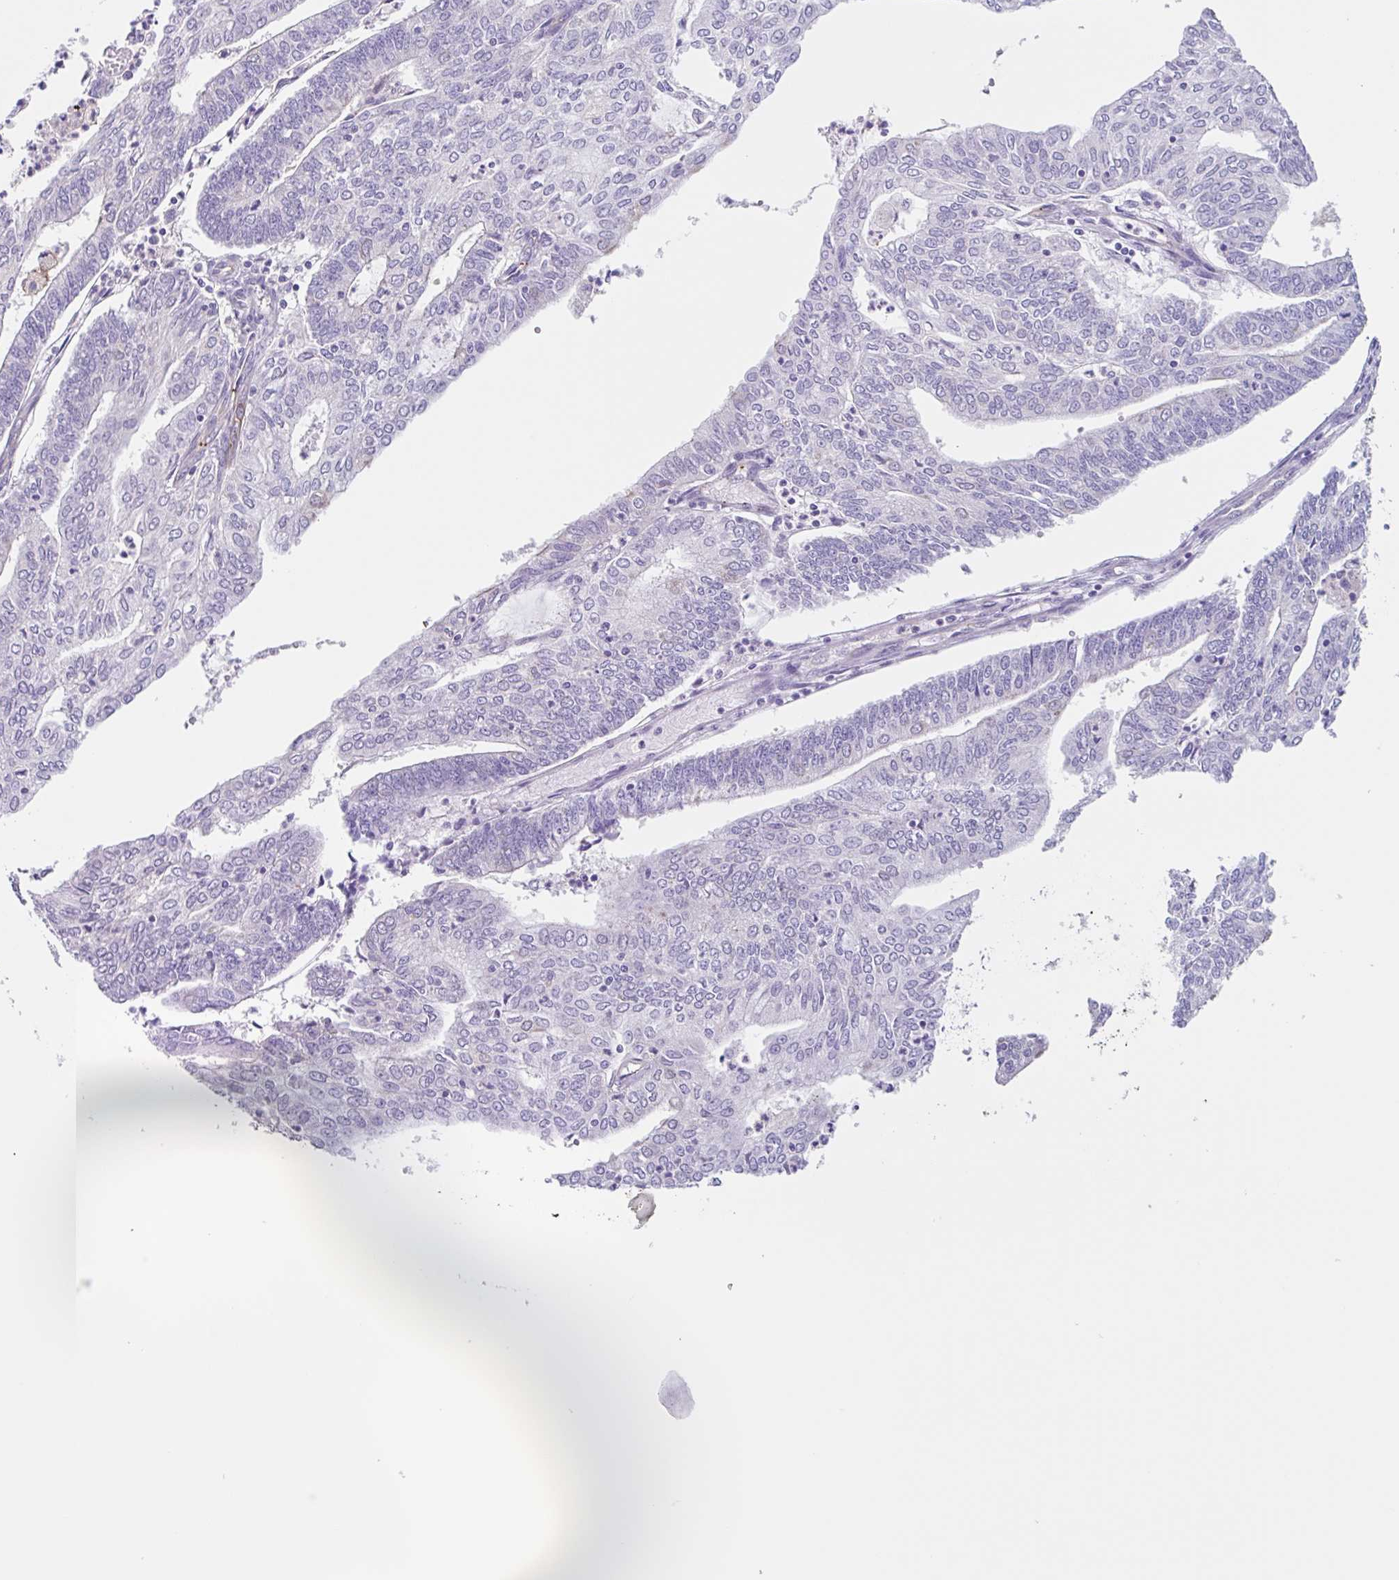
{"staining": {"intensity": "negative", "quantity": "none", "location": "none"}, "tissue": "endometrial cancer", "cell_type": "Tumor cells", "image_type": "cancer", "snomed": [{"axis": "morphology", "description": "Adenocarcinoma, NOS"}, {"axis": "topography", "description": "Endometrium"}], "caption": "Micrograph shows no significant protein positivity in tumor cells of endometrial cancer. (IHC, brightfield microscopy, high magnification).", "gene": "EHD4", "patient": {"sex": "female", "age": 61}}